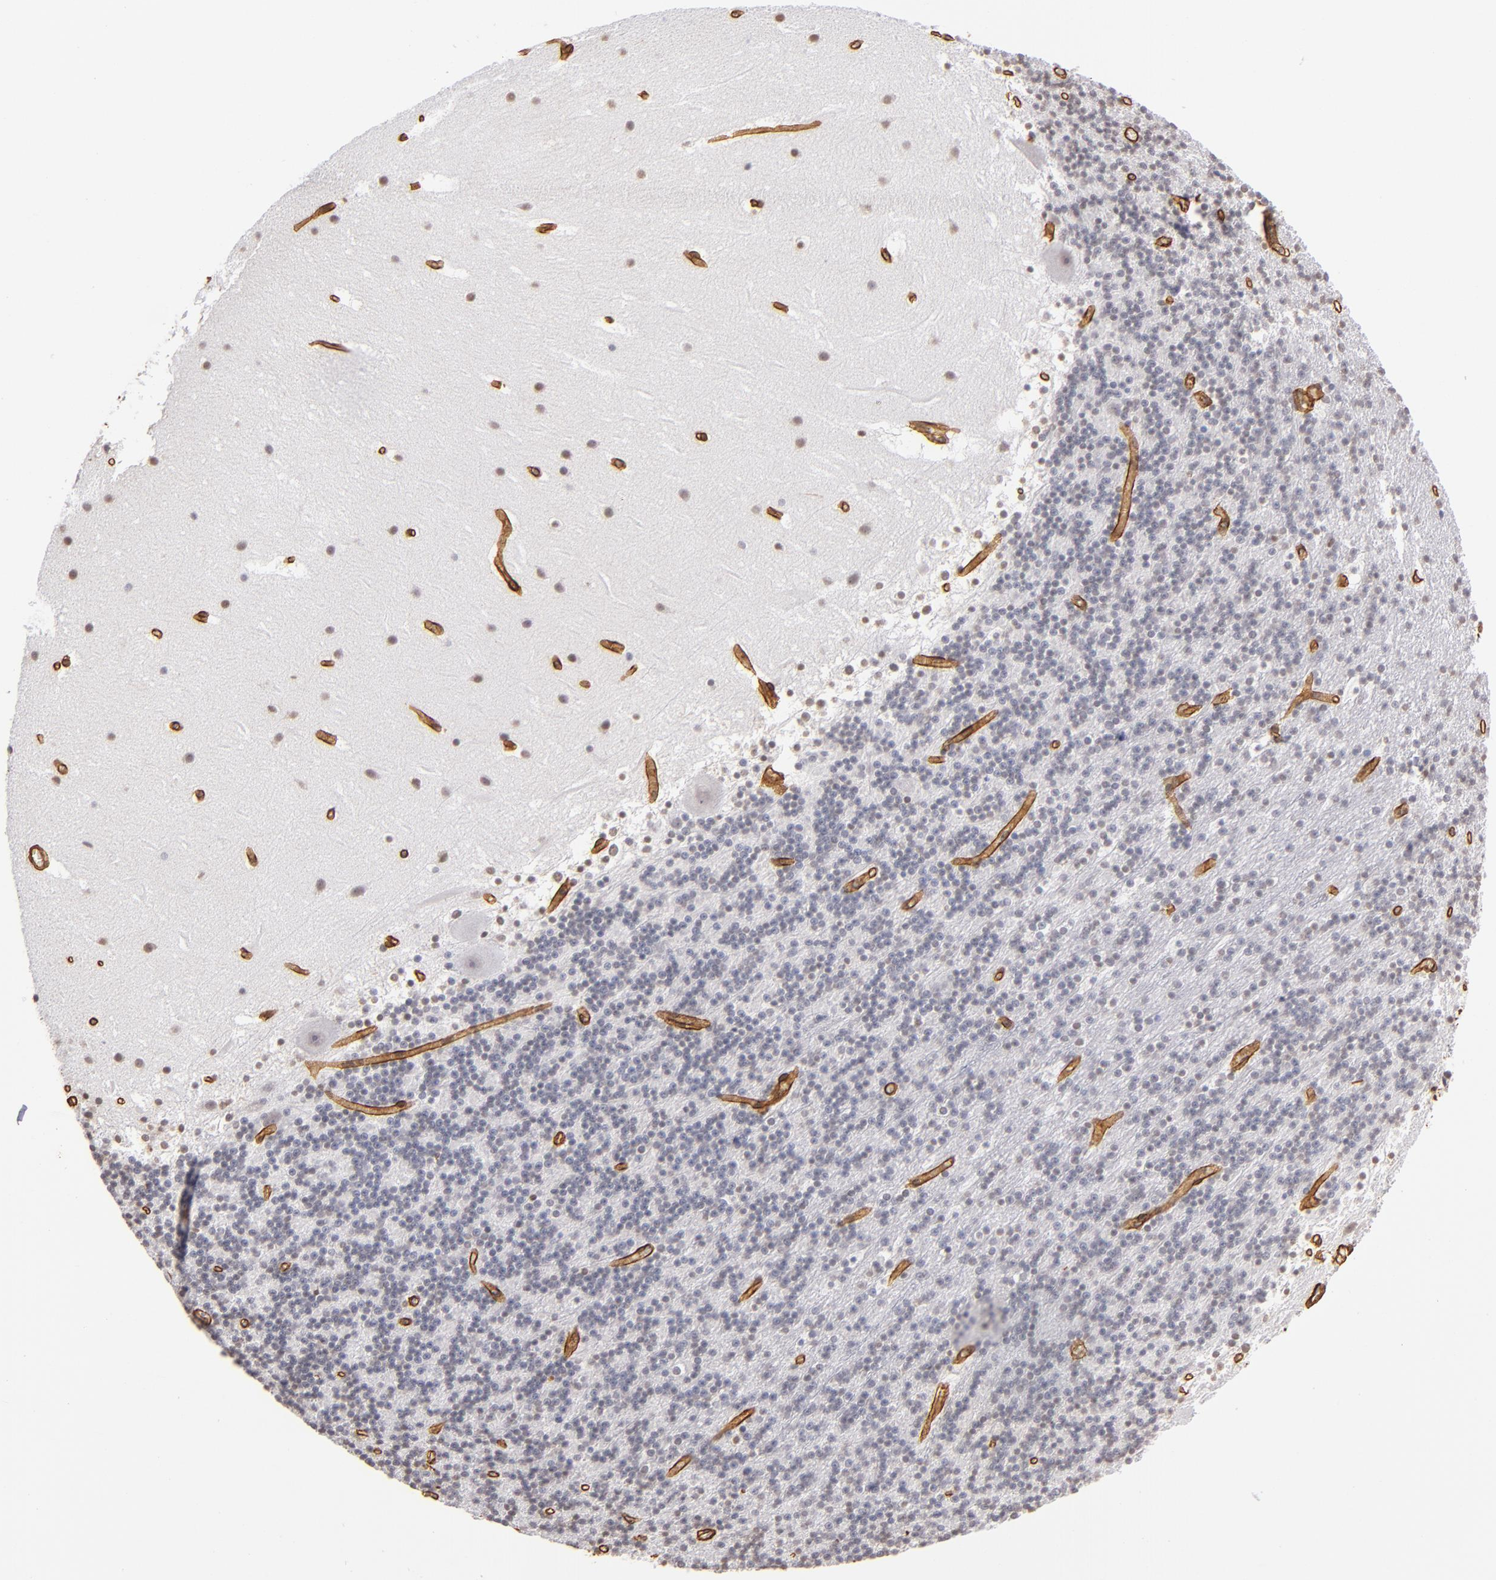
{"staining": {"intensity": "negative", "quantity": "none", "location": "none"}, "tissue": "cerebellum", "cell_type": "Cells in granular layer", "image_type": "normal", "snomed": [{"axis": "morphology", "description": "Normal tissue, NOS"}, {"axis": "topography", "description": "Cerebellum"}], "caption": "Immunohistochemistry (IHC) photomicrograph of unremarkable human cerebellum stained for a protein (brown), which shows no positivity in cells in granular layer.", "gene": "LAMC1", "patient": {"sex": "male", "age": 45}}